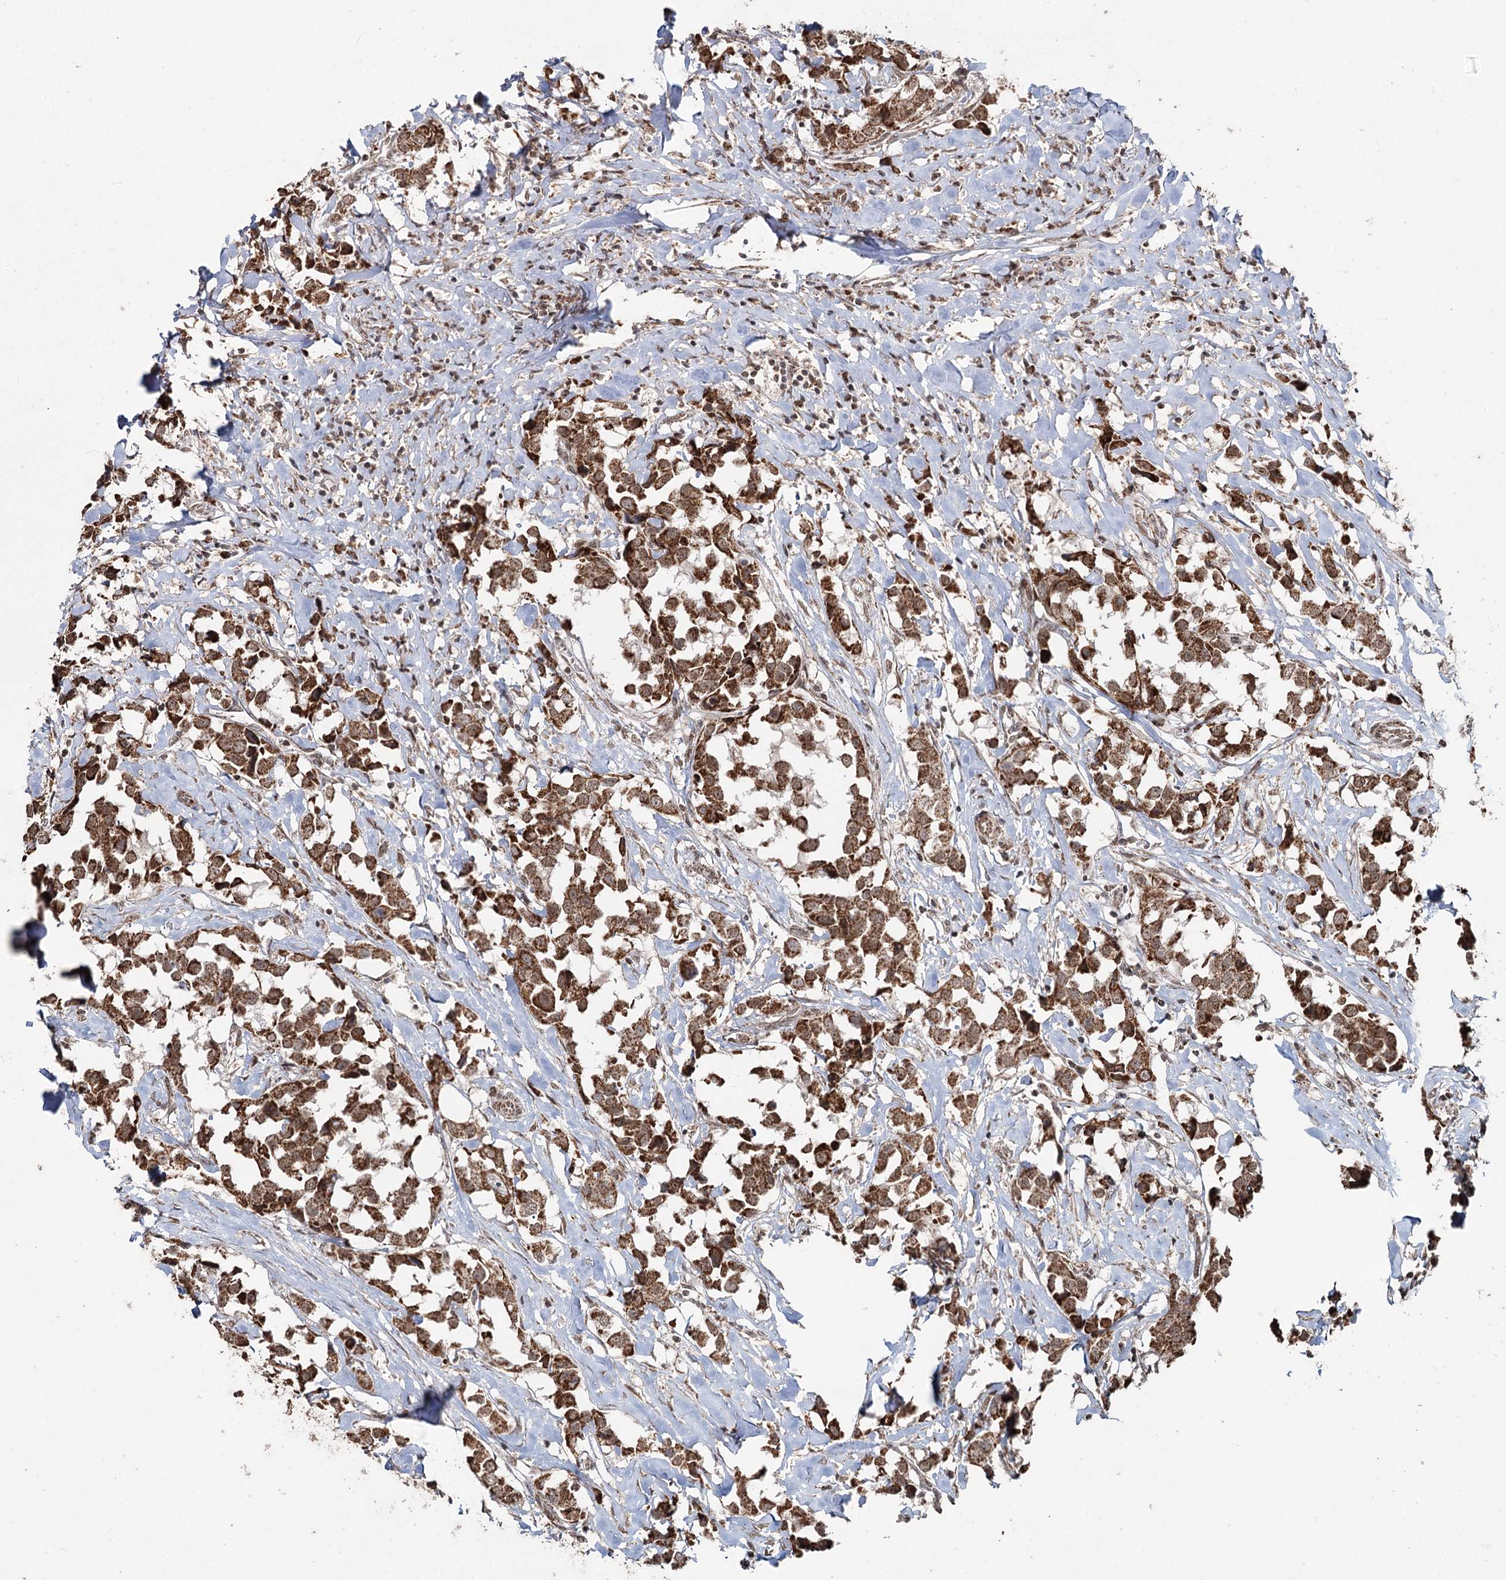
{"staining": {"intensity": "moderate", "quantity": ">75%", "location": "cytoplasmic/membranous"}, "tissue": "breast cancer", "cell_type": "Tumor cells", "image_type": "cancer", "snomed": [{"axis": "morphology", "description": "Duct carcinoma"}, {"axis": "topography", "description": "Breast"}], "caption": "A medium amount of moderate cytoplasmic/membranous expression is present in about >75% of tumor cells in breast cancer tissue.", "gene": "PDHX", "patient": {"sex": "female", "age": 80}}